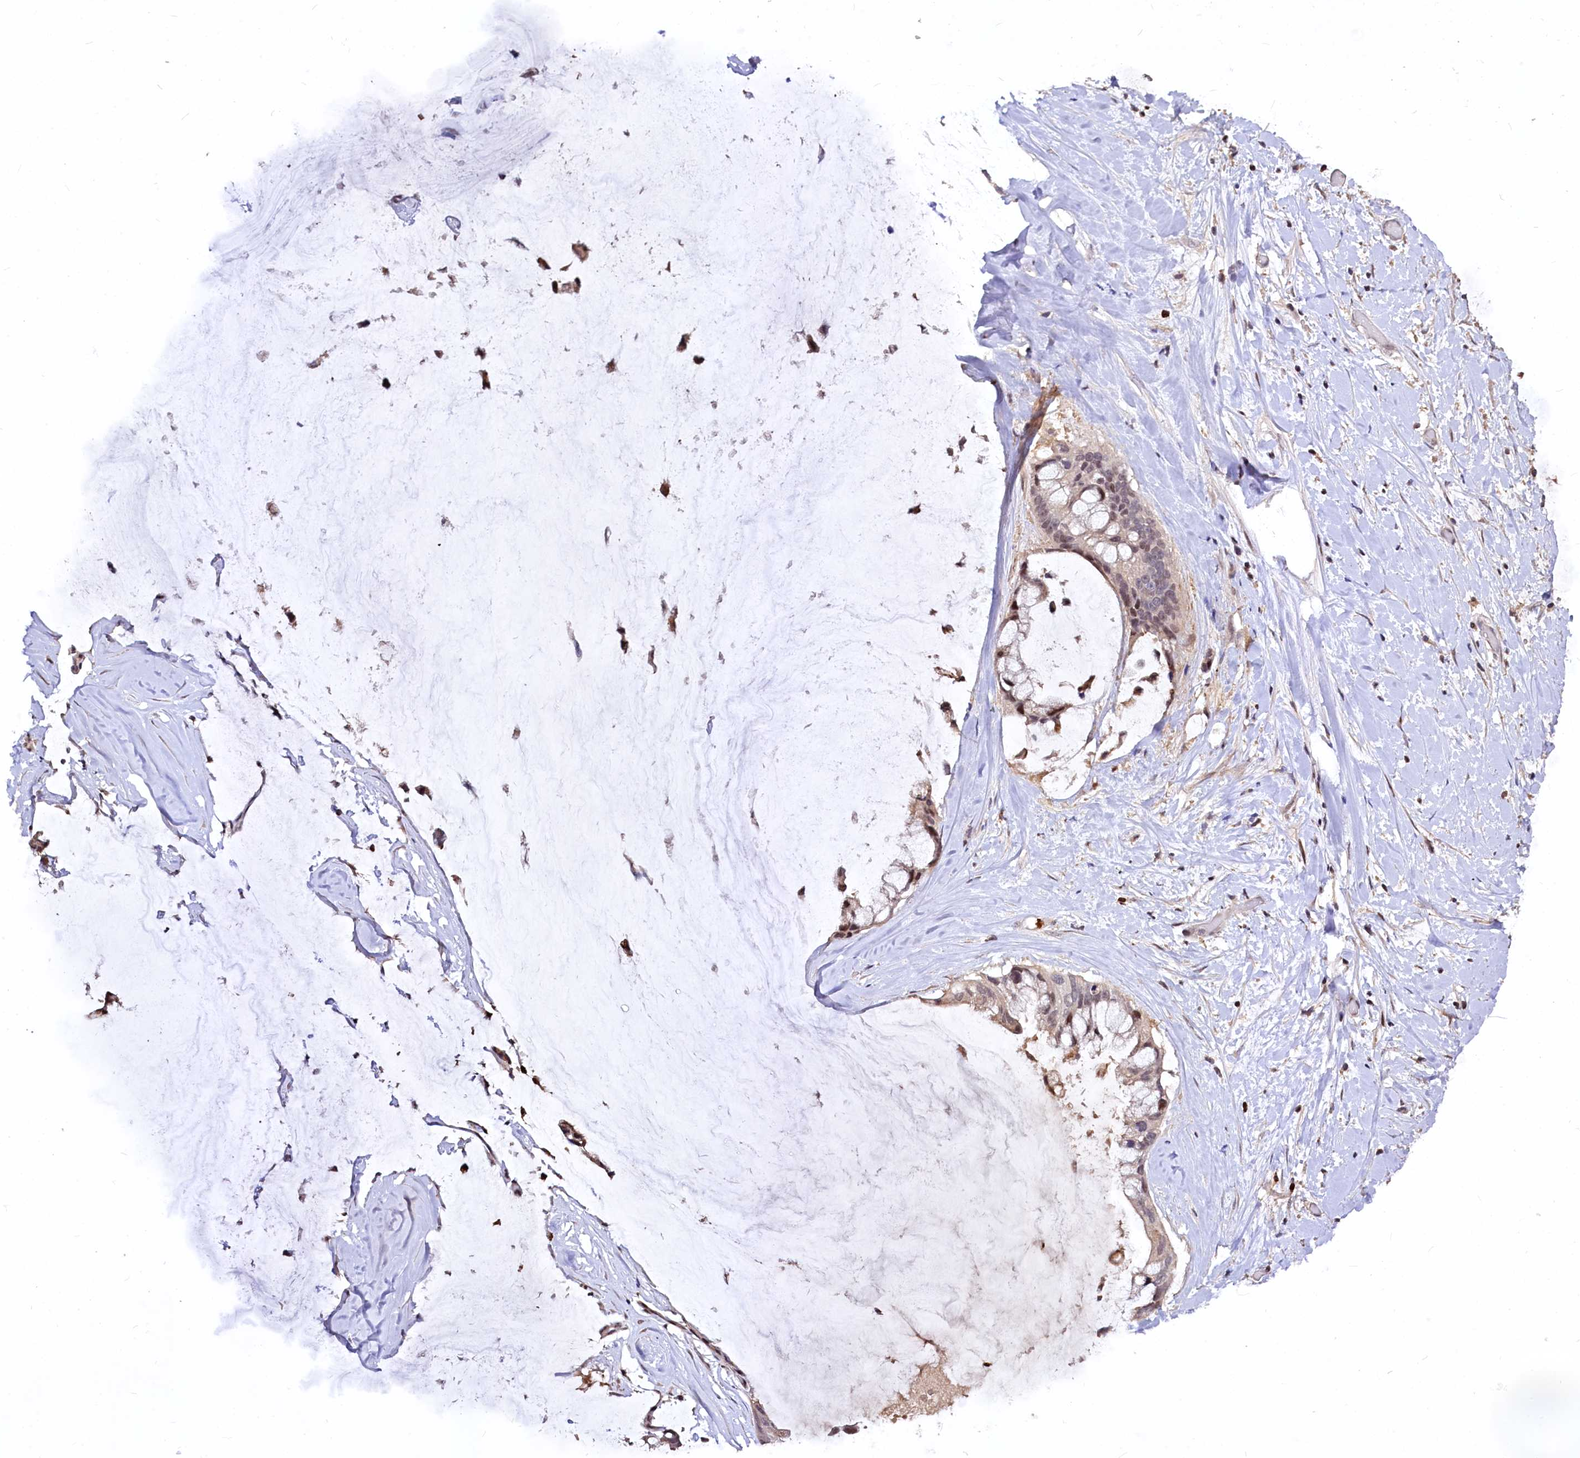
{"staining": {"intensity": "moderate", "quantity": "<25%", "location": "cytoplasmic/membranous,nuclear"}, "tissue": "ovarian cancer", "cell_type": "Tumor cells", "image_type": "cancer", "snomed": [{"axis": "morphology", "description": "Cystadenocarcinoma, mucinous, NOS"}, {"axis": "topography", "description": "Ovary"}], "caption": "IHC of human ovarian mucinous cystadenocarcinoma reveals low levels of moderate cytoplasmic/membranous and nuclear staining in approximately <25% of tumor cells.", "gene": "ATG101", "patient": {"sex": "female", "age": 39}}